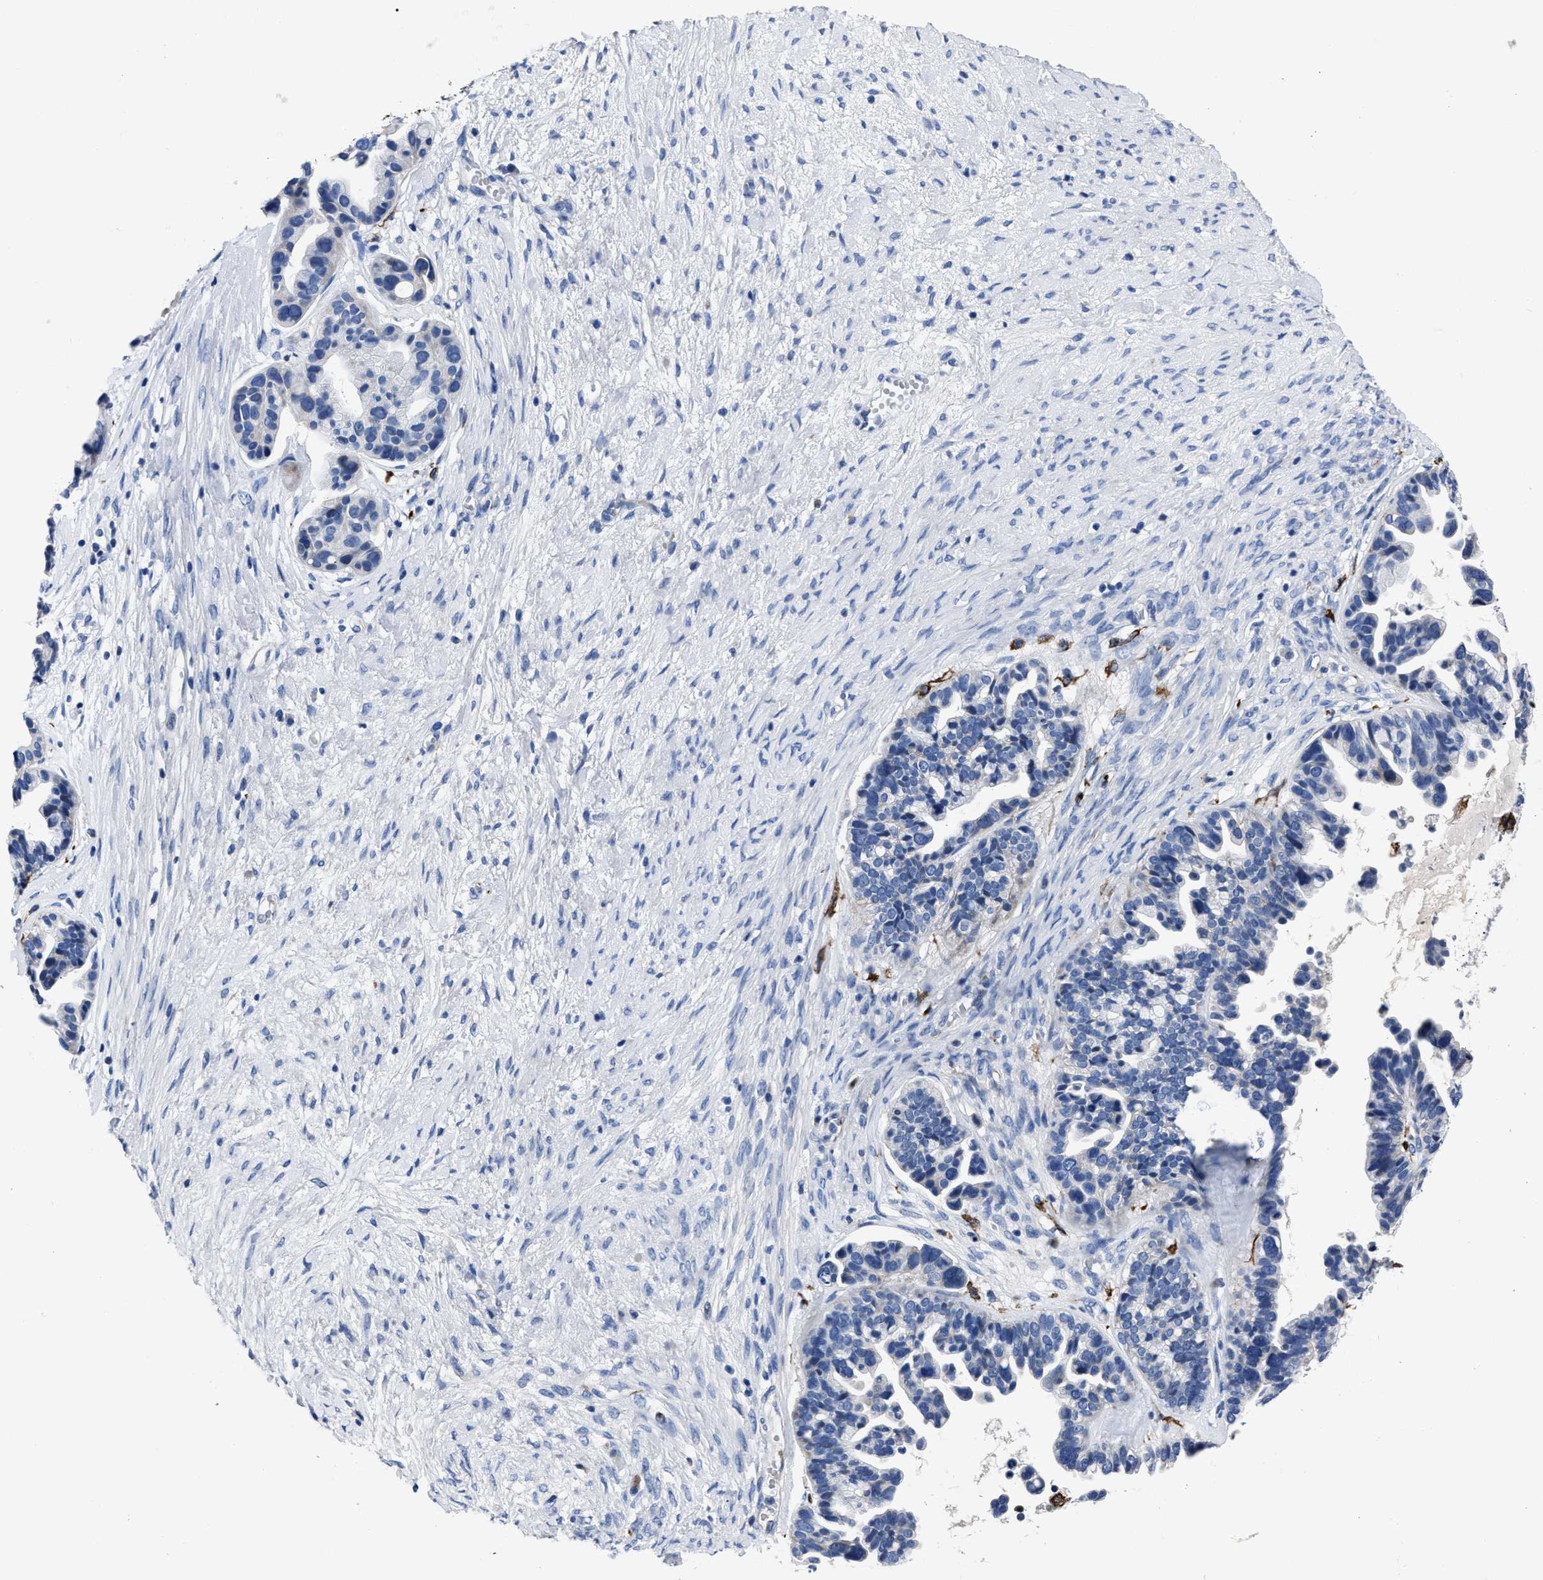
{"staining": {"intensity": "negative", "quantity": "none", "location": "none"}, "tissue": "ovarian cancer", "cell_type": "Tumor cells", "image_type": "cancer", "snomed": [{"axis": "morphology", "description": "Cystadenocarcinoma, serous, NOS"}, {"axis": "topography", "description": "Ovary"}], "caption": "Immunohistochemistry (IHC) of serous cystadenocarcinoma (ovarian) displays no staining in tumor cells.", "gene": "OR10G3", "patient": {"sex": "female", "age": 56}}